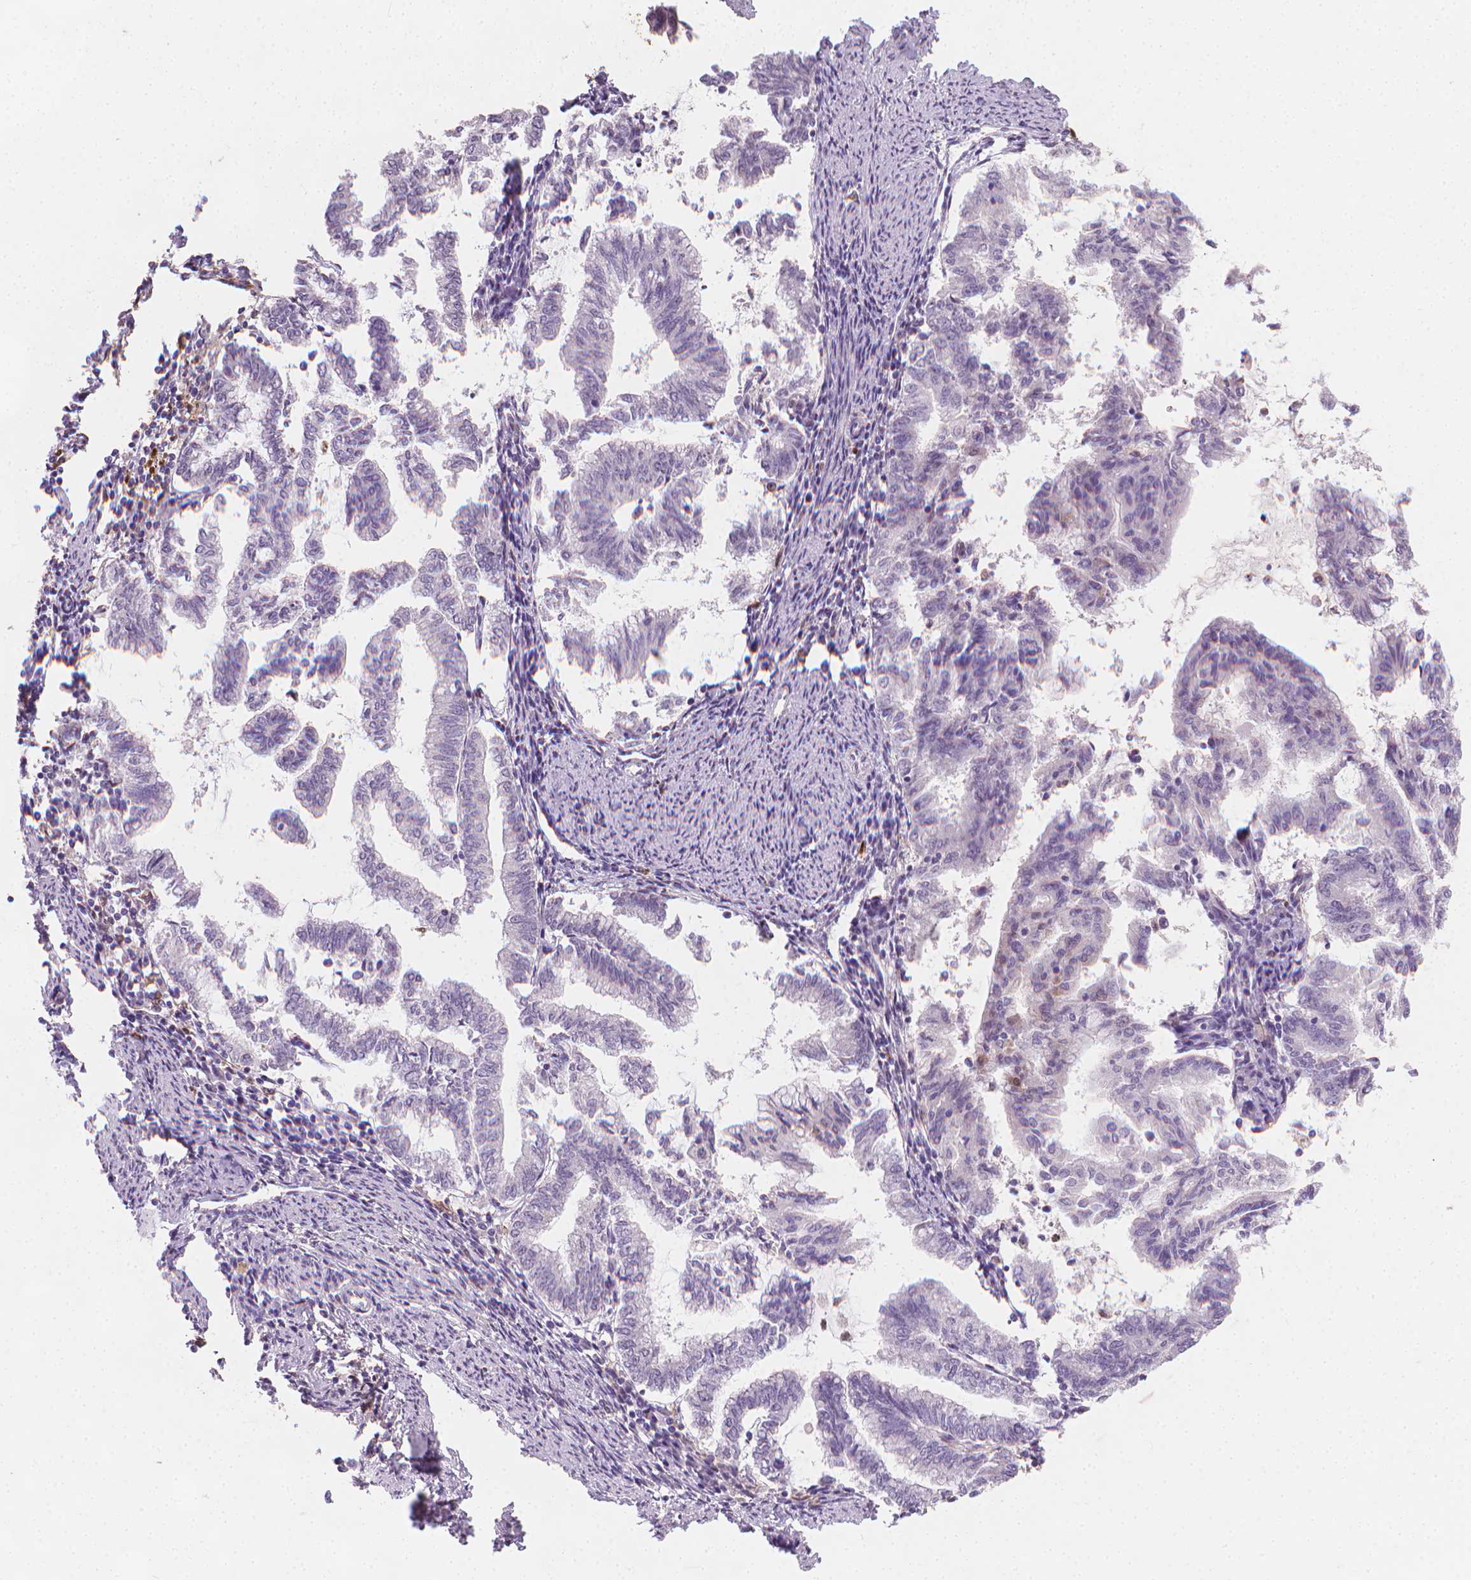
{"staining": {"intensity": "negative", "quantity": "none", "location": "none"}, "tissue": "endometrial cancer", "cell_type": "Tumor cells", "image_type": "cancer", "snomed": [{"axis": "morphology", "description": "Adenocarcinoma, NOS"}, {"axis": "topography", "description": "Endometrium"}], "caption": "Tumor cells show no significant staining in endometrial cancer.", "gene": "TNFAIP2", "patient": {"sex": "female", "age": 79}}